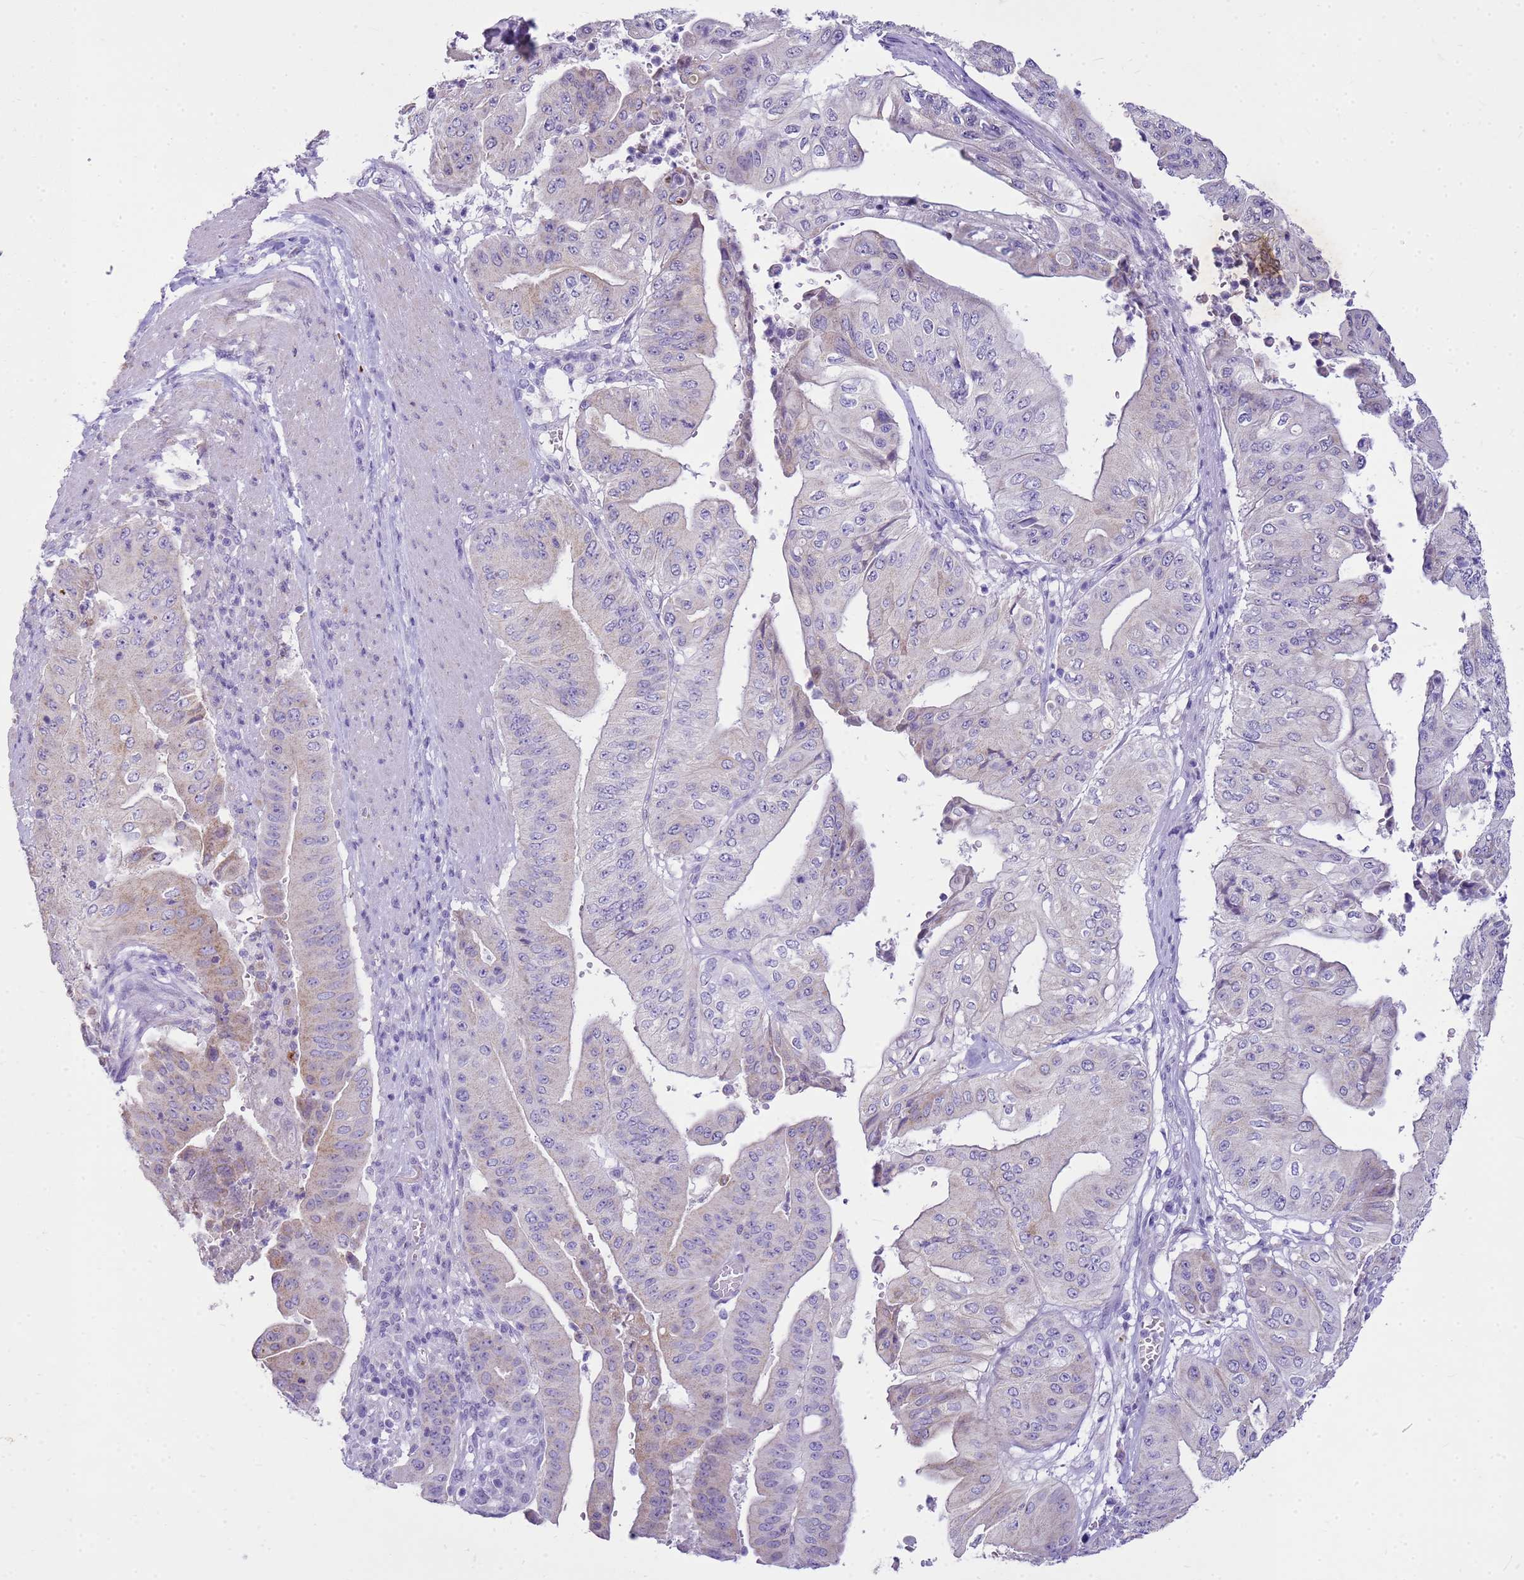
{"staining": {"intensity": "weak", "quantity": "<25%", "location": "cytoplasmic/membranous"}, "tissue": "pancreatic cancer", "cell_type": "Tumor cells", "image_type": "cancer", "snomed": [{"axis": "morphology", "description": "Adenocarcinoma, NOS"}, {"axis": "topography", "description": "Pancreas"}], "caption": "The IHC photomicrograph has no significant expression in tumor cells of pancreatic cancer tissue. (Brightfield microscopy of DAB immunohistochemistry (IHC) at high magnification).", "gene": "FABP2", "patient": {"sex": "female", "age": 77}}